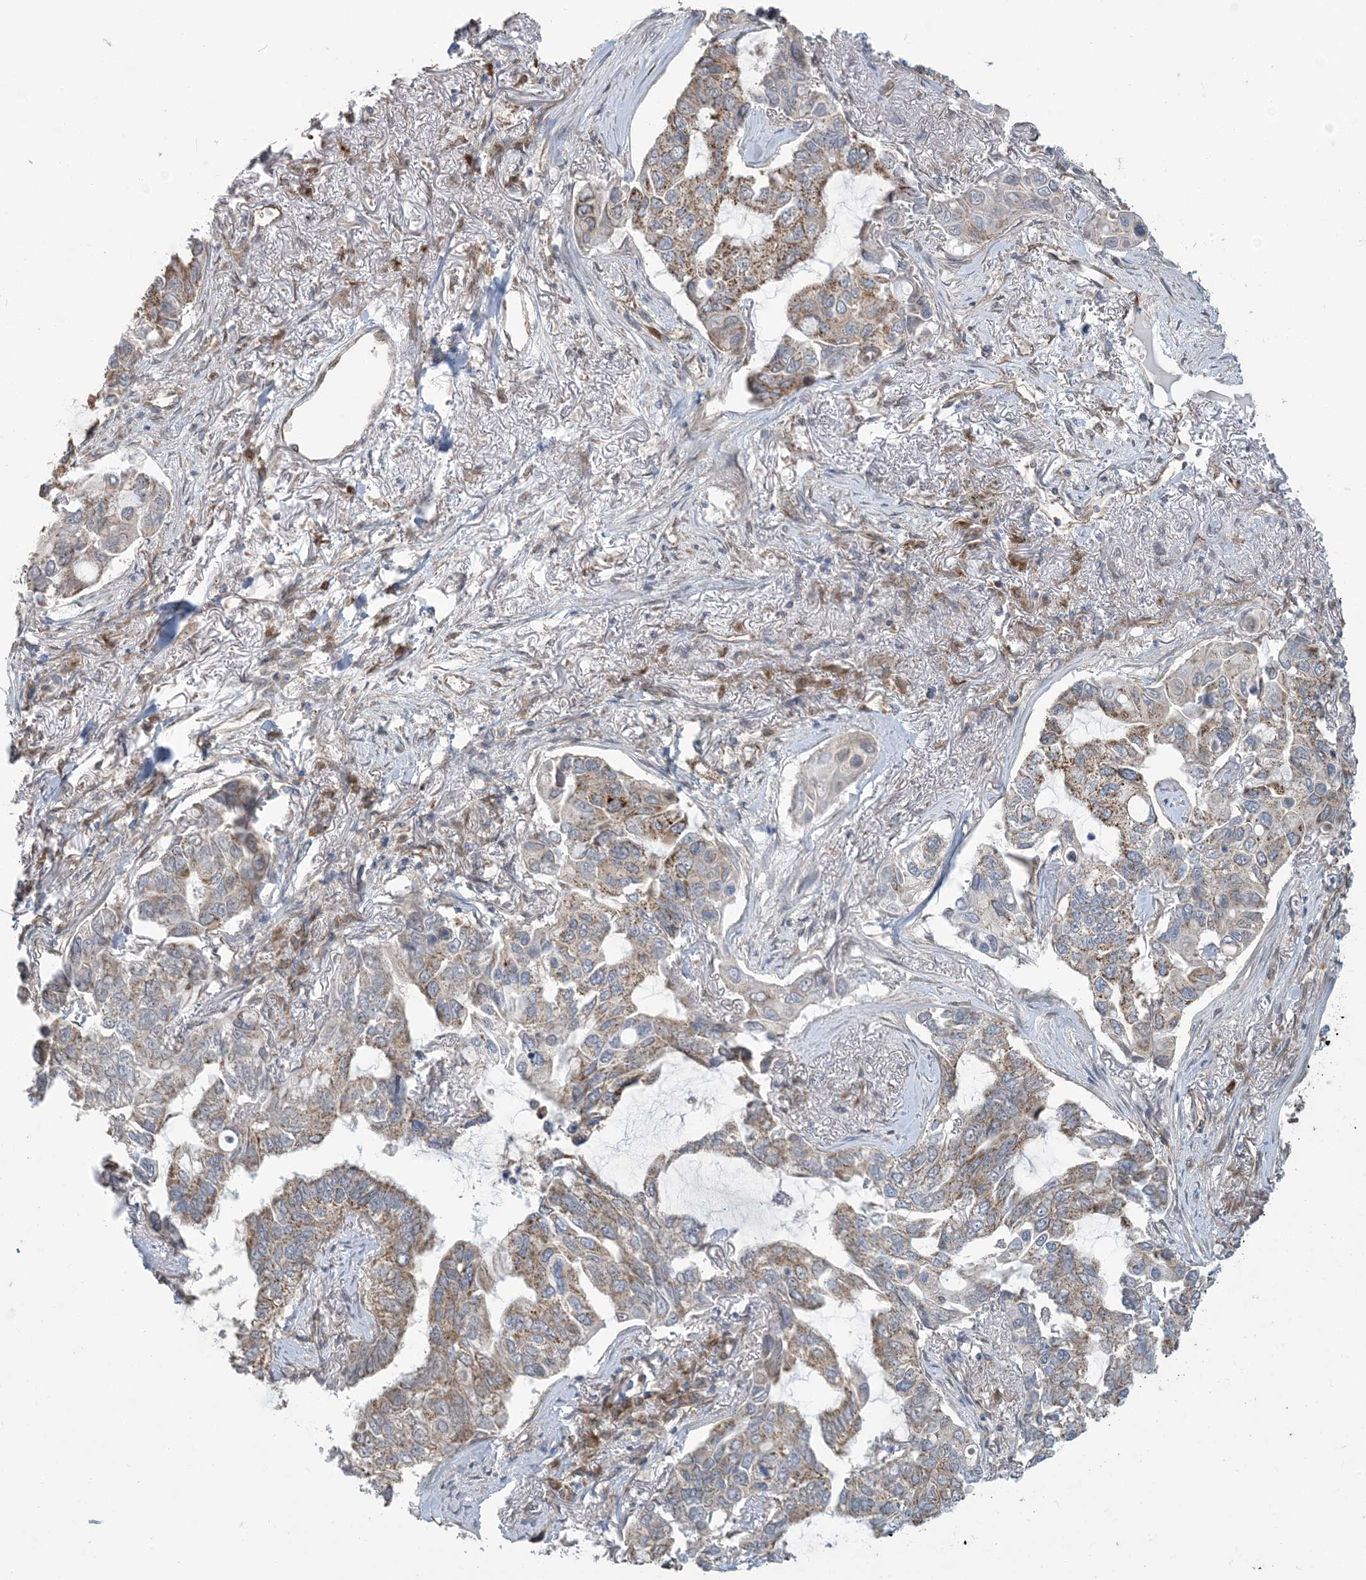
{"staining": {"intensity": "moderate", "quantity": "25%-75%", "location": "cytoplasmic/membranous"}, "tissue": "lung cancer", "cell_type": "Tumor cells", "image_type": "cancer", "snomed": [{"axis": "morphology", "description": "Adenocarcinoma, NOS"}, {"axis": "topography", "description": "Lung"}], "caption": "Immunohistochemical staining of lung cancer demonstrates medium levels of moderate cytoplasmic/membranous staining in about 25%-75% of tumor cells.", "gene": "ERI2", "patient": {"sex": "male", "age": 64}}